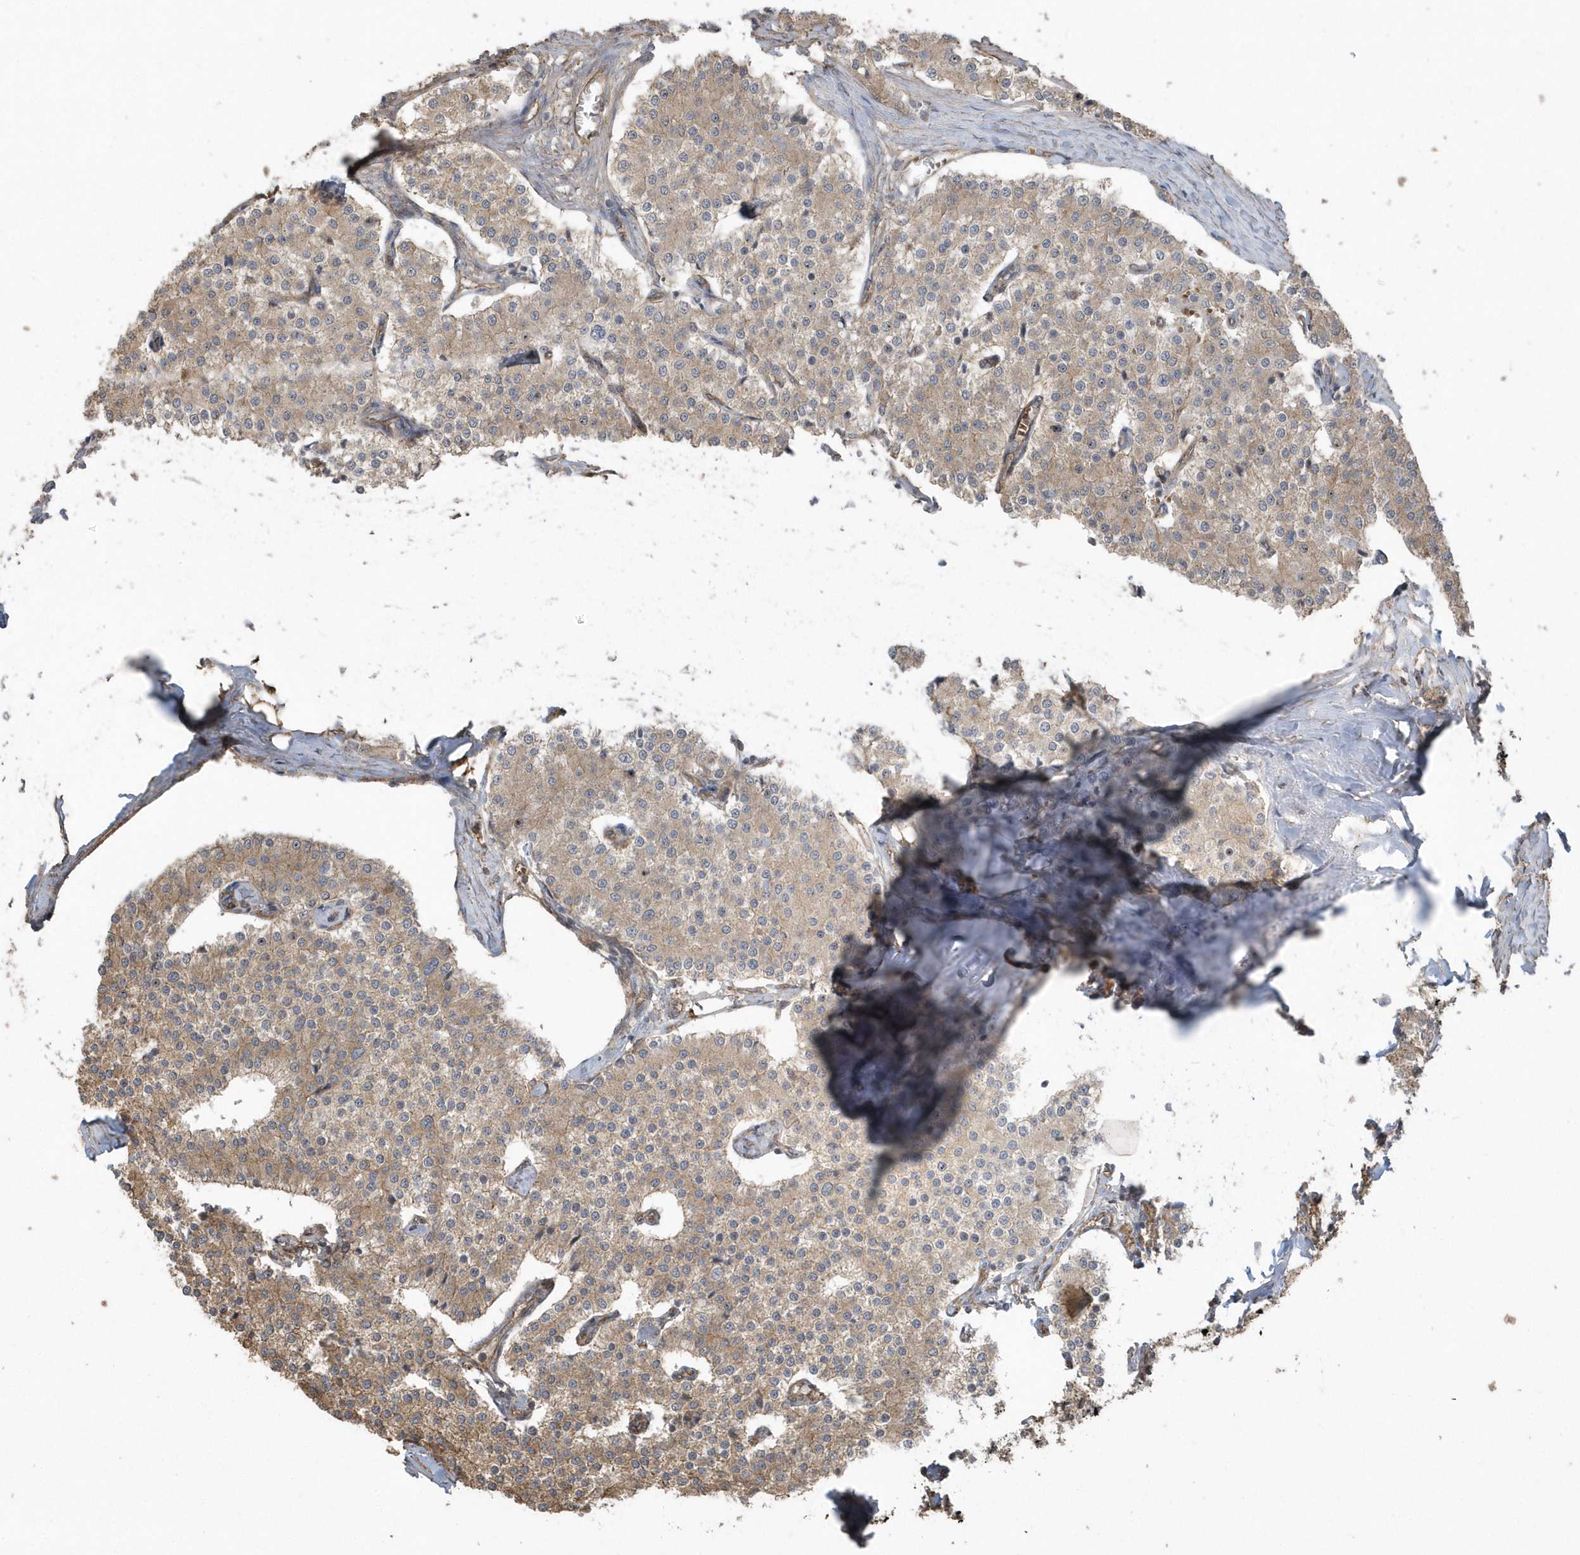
{"staining": {"intensity": "moderate", "quantity": ">75%", "location": "cytoplasmic/membranous"}, "tissue": "carcinoid", "cell_type": "Tumor cells", "image_type": "cancer", "snomed": [{"axis": "morphology", "description": "Carcinoid, malignant, NOS"}, {"axis": "topography", "description": "Colon"}], "caption": "High-magnification brightfield microscopy of carcinoid stained with DAB (brown) and counterstained with hematoxylin (blue). tumor cells exhibit moderate cytoplasmic/membranous positivity is appreciated in approximately>75% of cells.", "gene": "HERPUD1", "patient": {"sex": "female", "age": 52}}